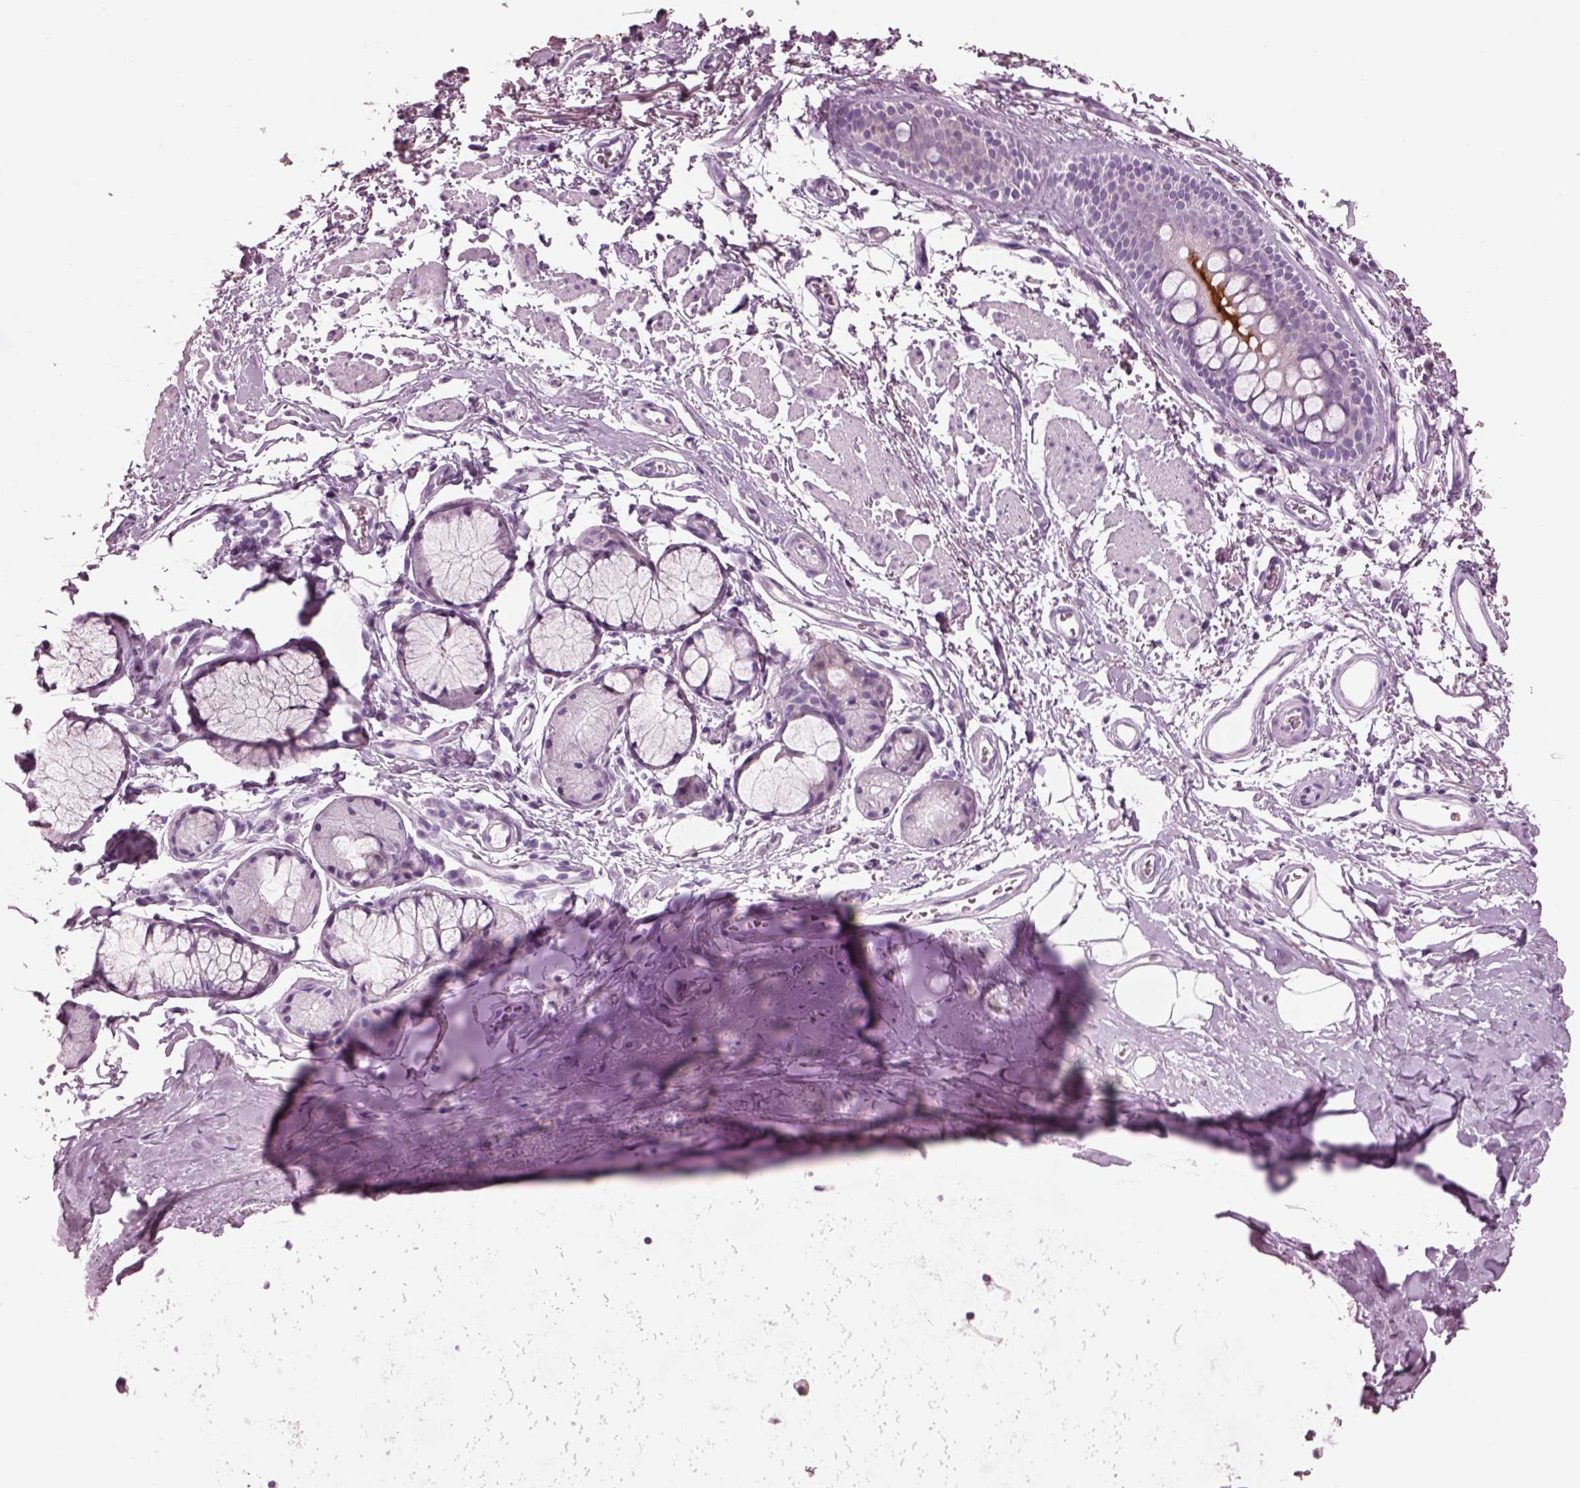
{"staining": {"intensity": "negative", "quantity": "none", "location": "none"}, "tissue": "soft tissue", "cell_type": "Chondrocytes", "image_type": "normal", "snomed": [{"axis": "morphology", "description": "Normal tissue, NOS"}, {"axis": "topography", "description": "Cartilage tissue"}, {"axis": "topography", "description": "Bronchus"}], "caption": "Immunohistochemical staining of unremarkable soft tissue exhibits no significant positivity in chondrocytes.", "gene": "HYDIN", "patient": {"sex": "female", "age": 79}}